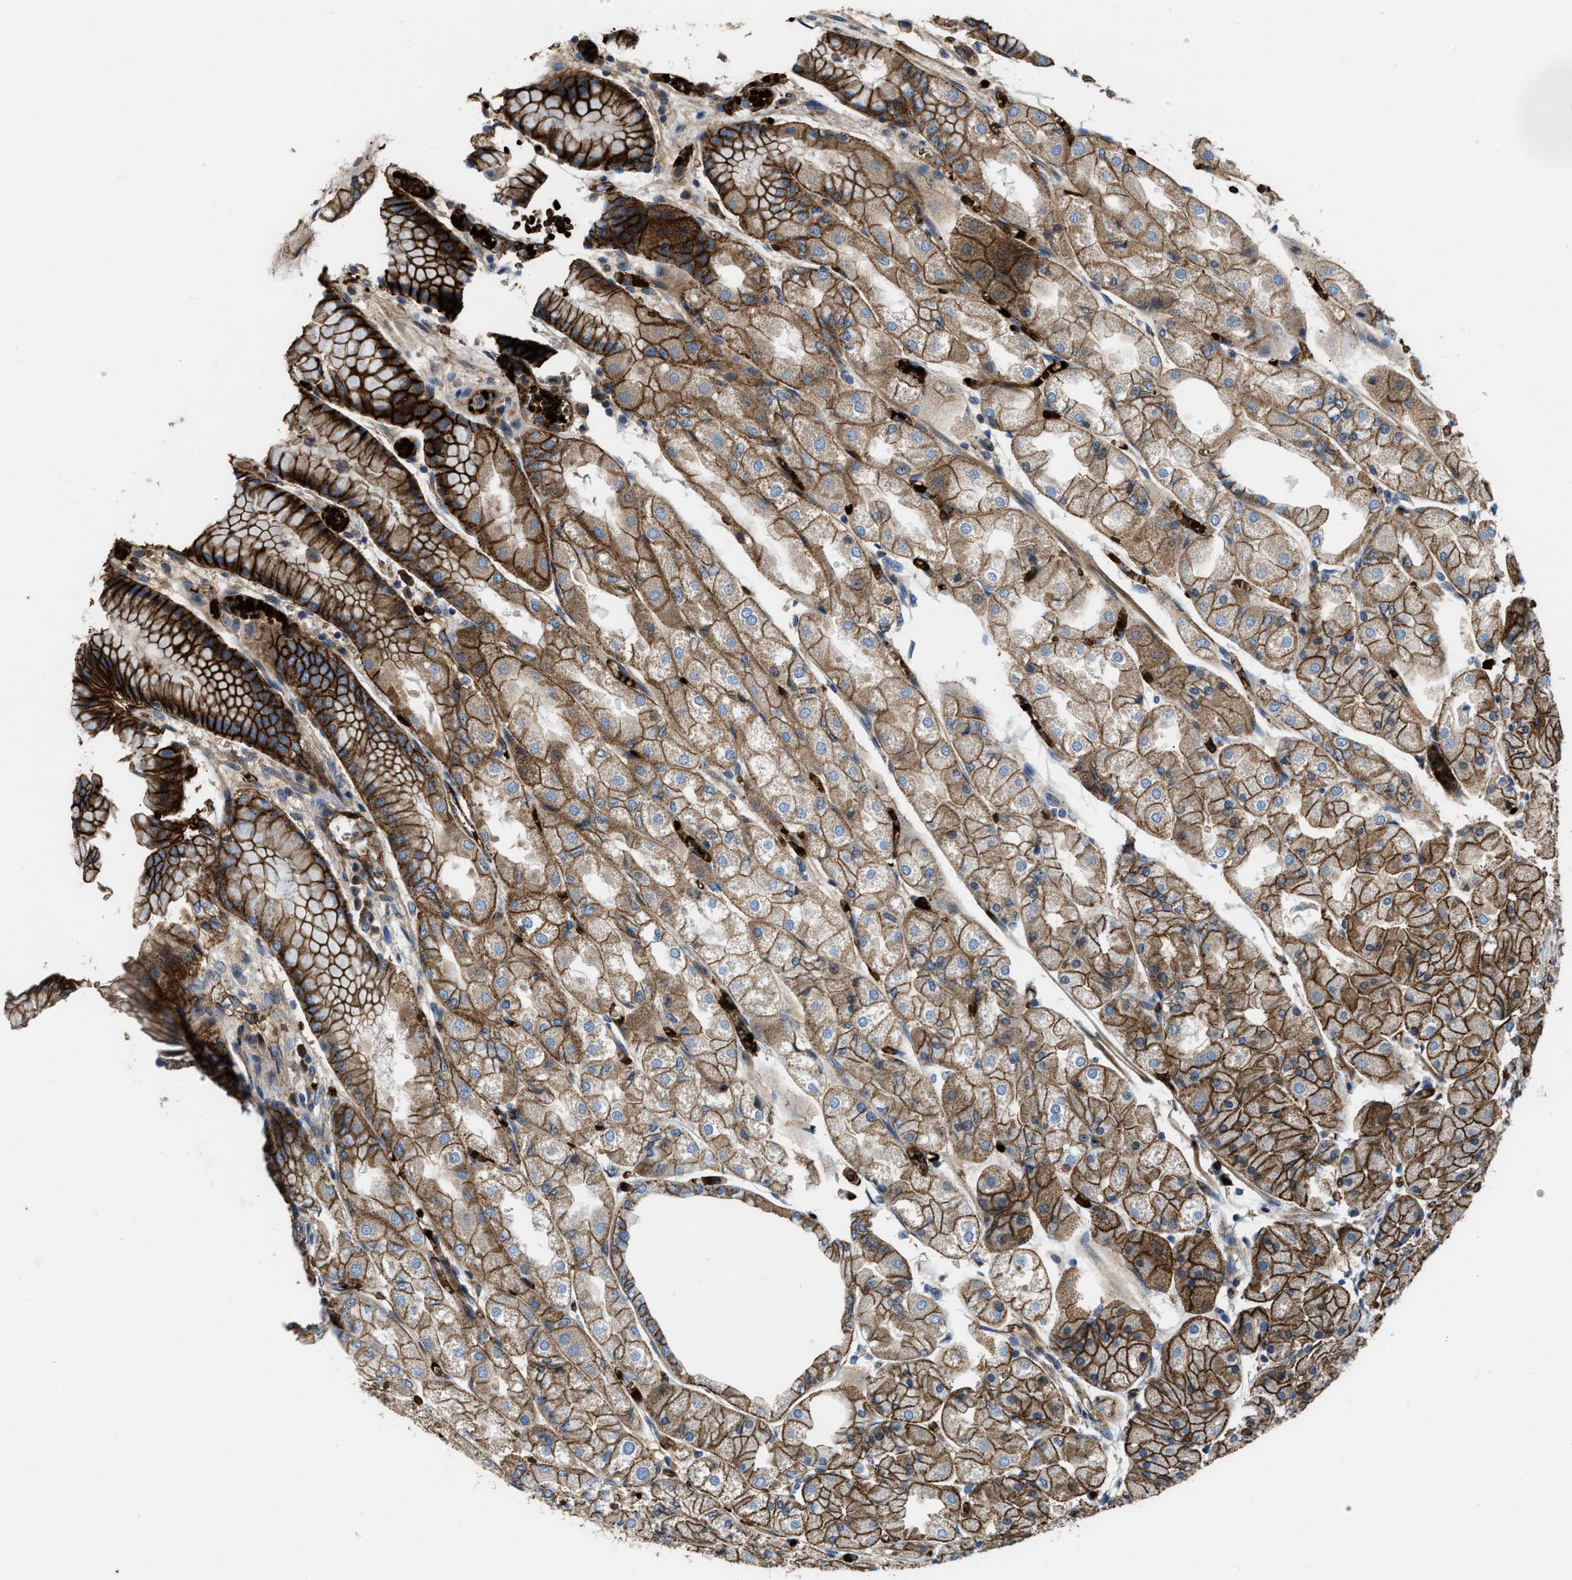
{"staining": {"intensity": "strong", "quantity": ">75%", "location": "cytoplasmic/membranous"}, "tissue": "stomach", "cell_type": "Glandular cells", "image_type": "normal", "snomed": [{"axis": "morphology", "description": "Normal tissue, NOS"}, {"axis": "topography", "description": "Stomach, upper"}], "caption": "IHC micrograph of unremarkable human stomach stained for a protein (brown), which demonstrates high levels of strong cytoplasmic/membranous expression in about >75% of glandular cells.", "gene": "ERC1", "patient": {"sex": "male", "age": 72}}